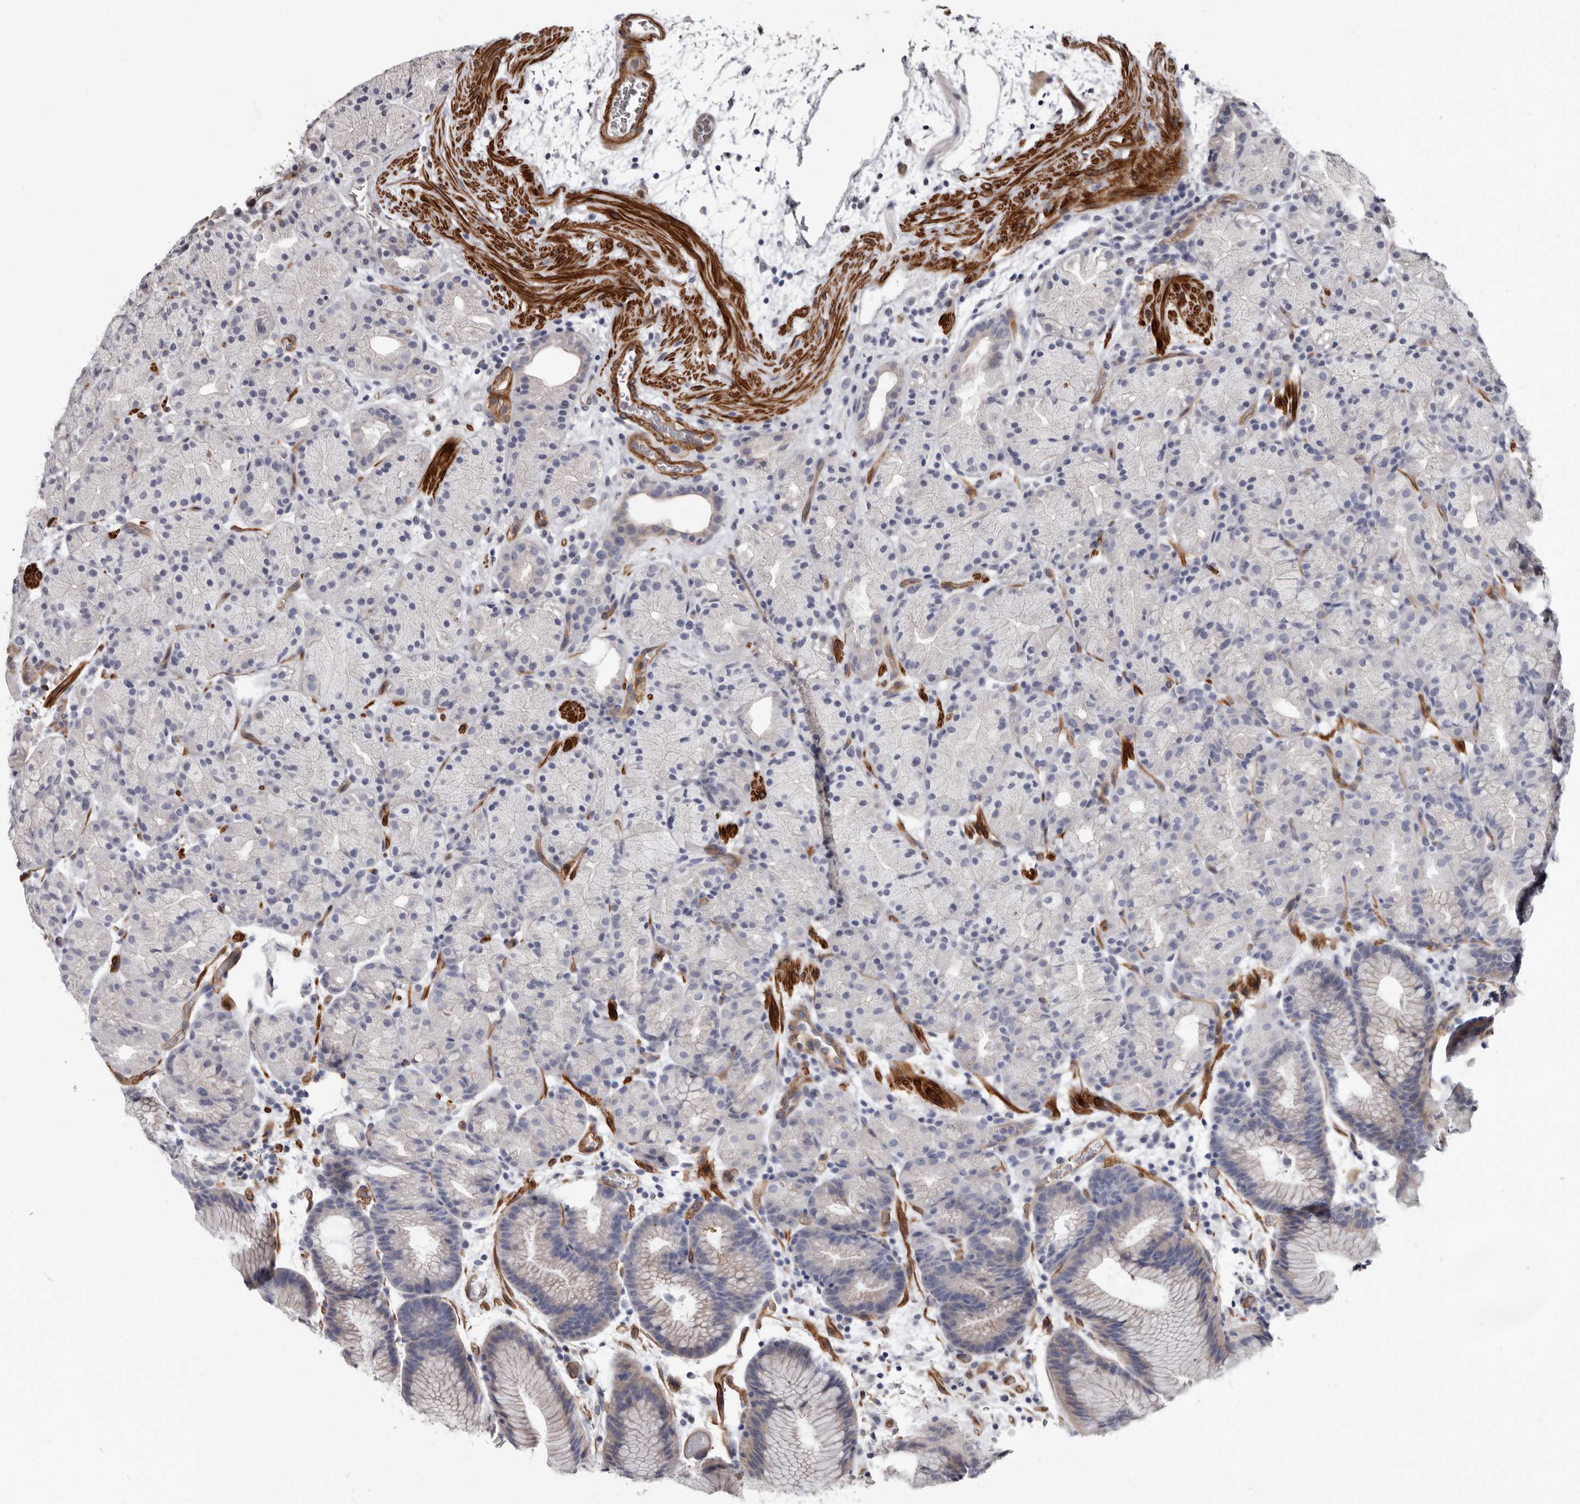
{"staining": {"intensity": "weak", "quantity": "<25%", "location": "cytoplasmic/membranous"}, "tissue": "stomach", "cell_type": "Glandular cells", "image_type": "normal", "snomed": [{"axis": "morphology", "description": "Normal tissue, NOS"}, {"axis": "topography", "description": "Stomach, upper"}], "caption": "Immunohistochemistry histopathology image of benign stomach: human stomach stained with DAB (3,3'-diaminobenzidine) exhibits no significant protein expression in glandular cells. (DAB IHC visualized using brightfield microscopy, high magnification).", "gene": "ADGRL4", "patient": {"sex": "male", "age": 48}}